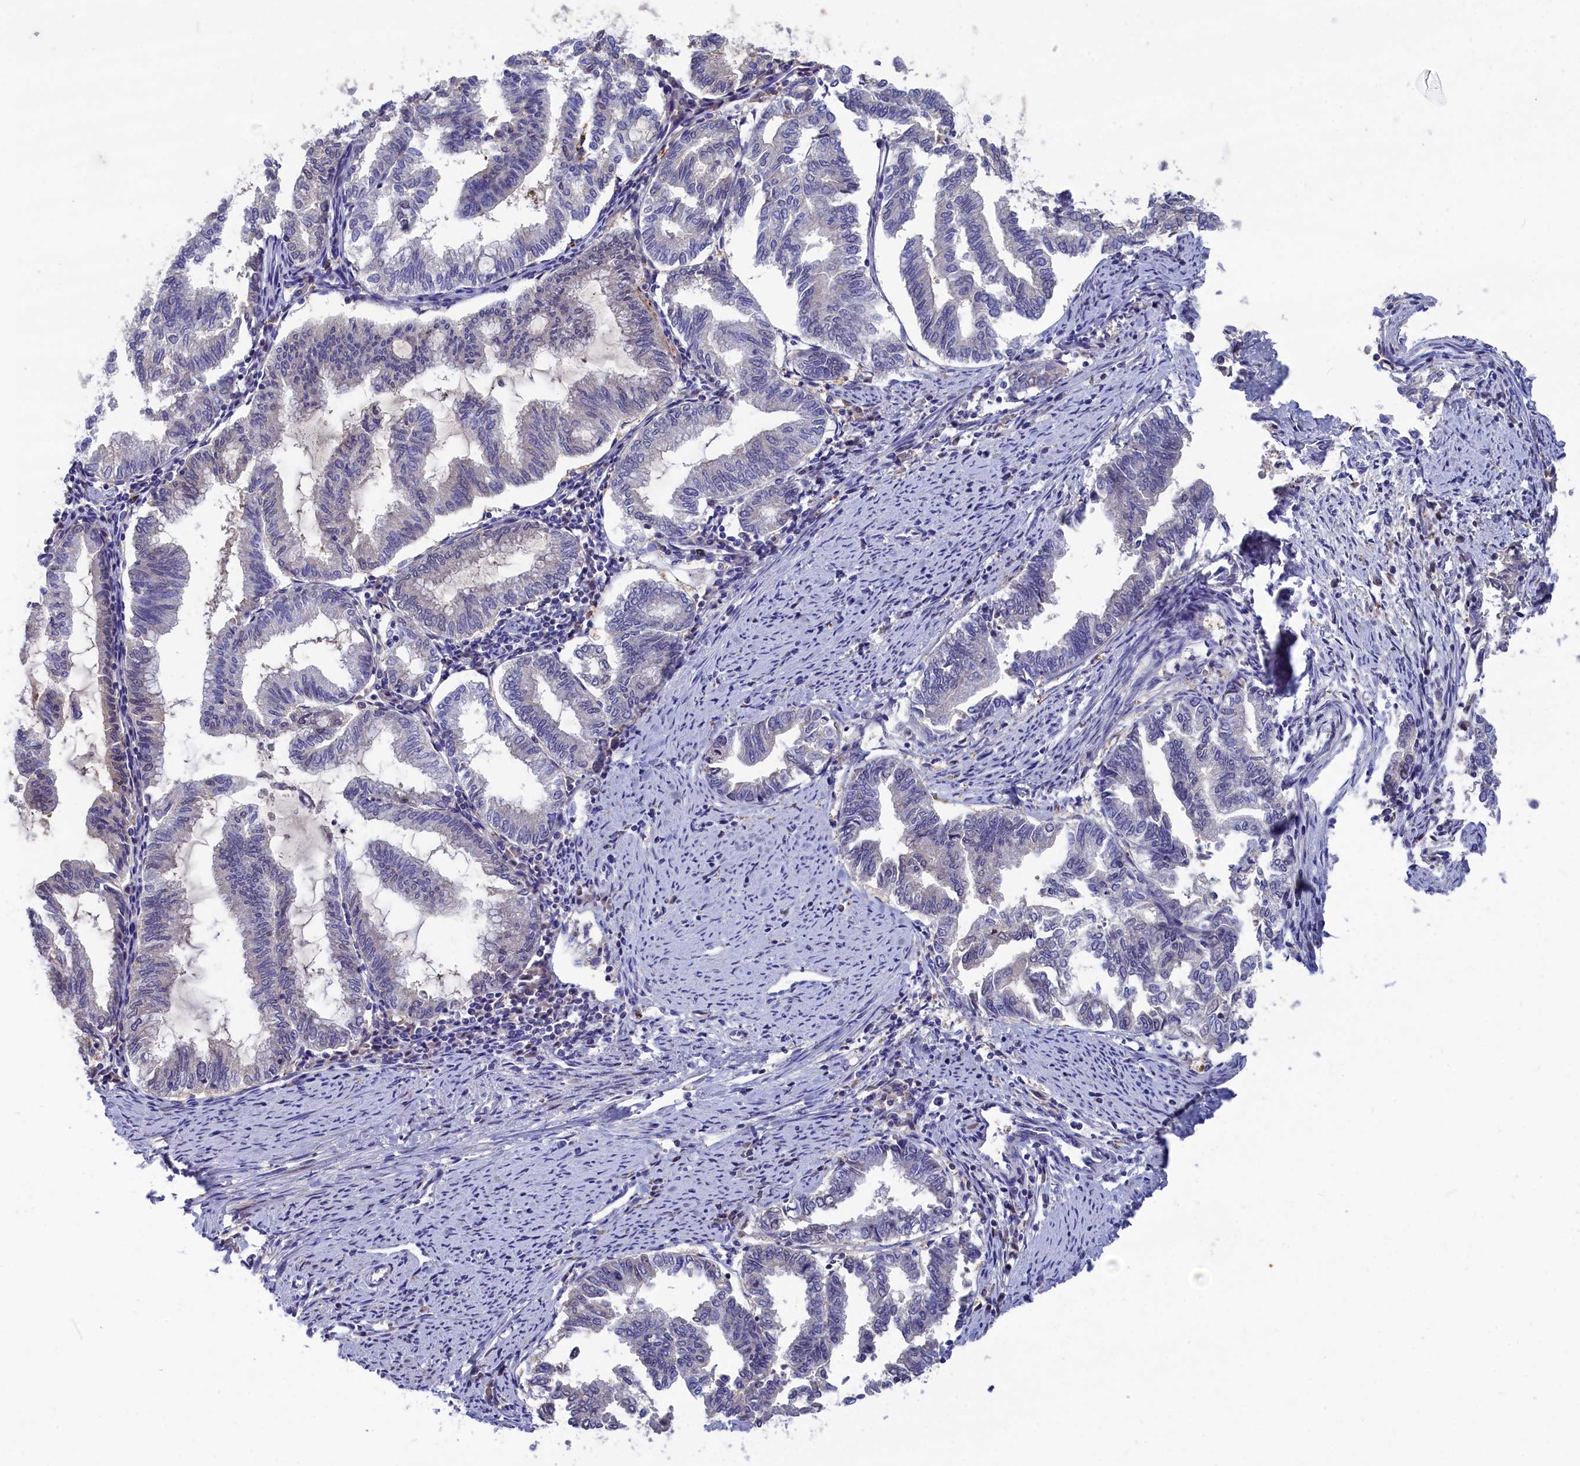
{"staining": {"intensity": "negative", "quantity": "none", "location": "none"}, "tissue": "endometrial cancer", "cell_type": "Tumor cells", "image_type": "cancer", "snomed": [{"axis": "morphology", "description": "Adenocarcinoma, NOS"}, {"axis": "topography", "description": "Endometrium"}], "caption": "A high-resolution histopathology image shows IHC staining of endometrial adenocarcinoma, which shows no significant staining in tumor cells. (Brightfield microscopy of DAB immunohistochemistry (IHC) at high magnification).", "gene": "NKPD1", "patient": {"sex": "female", "age": 79}}